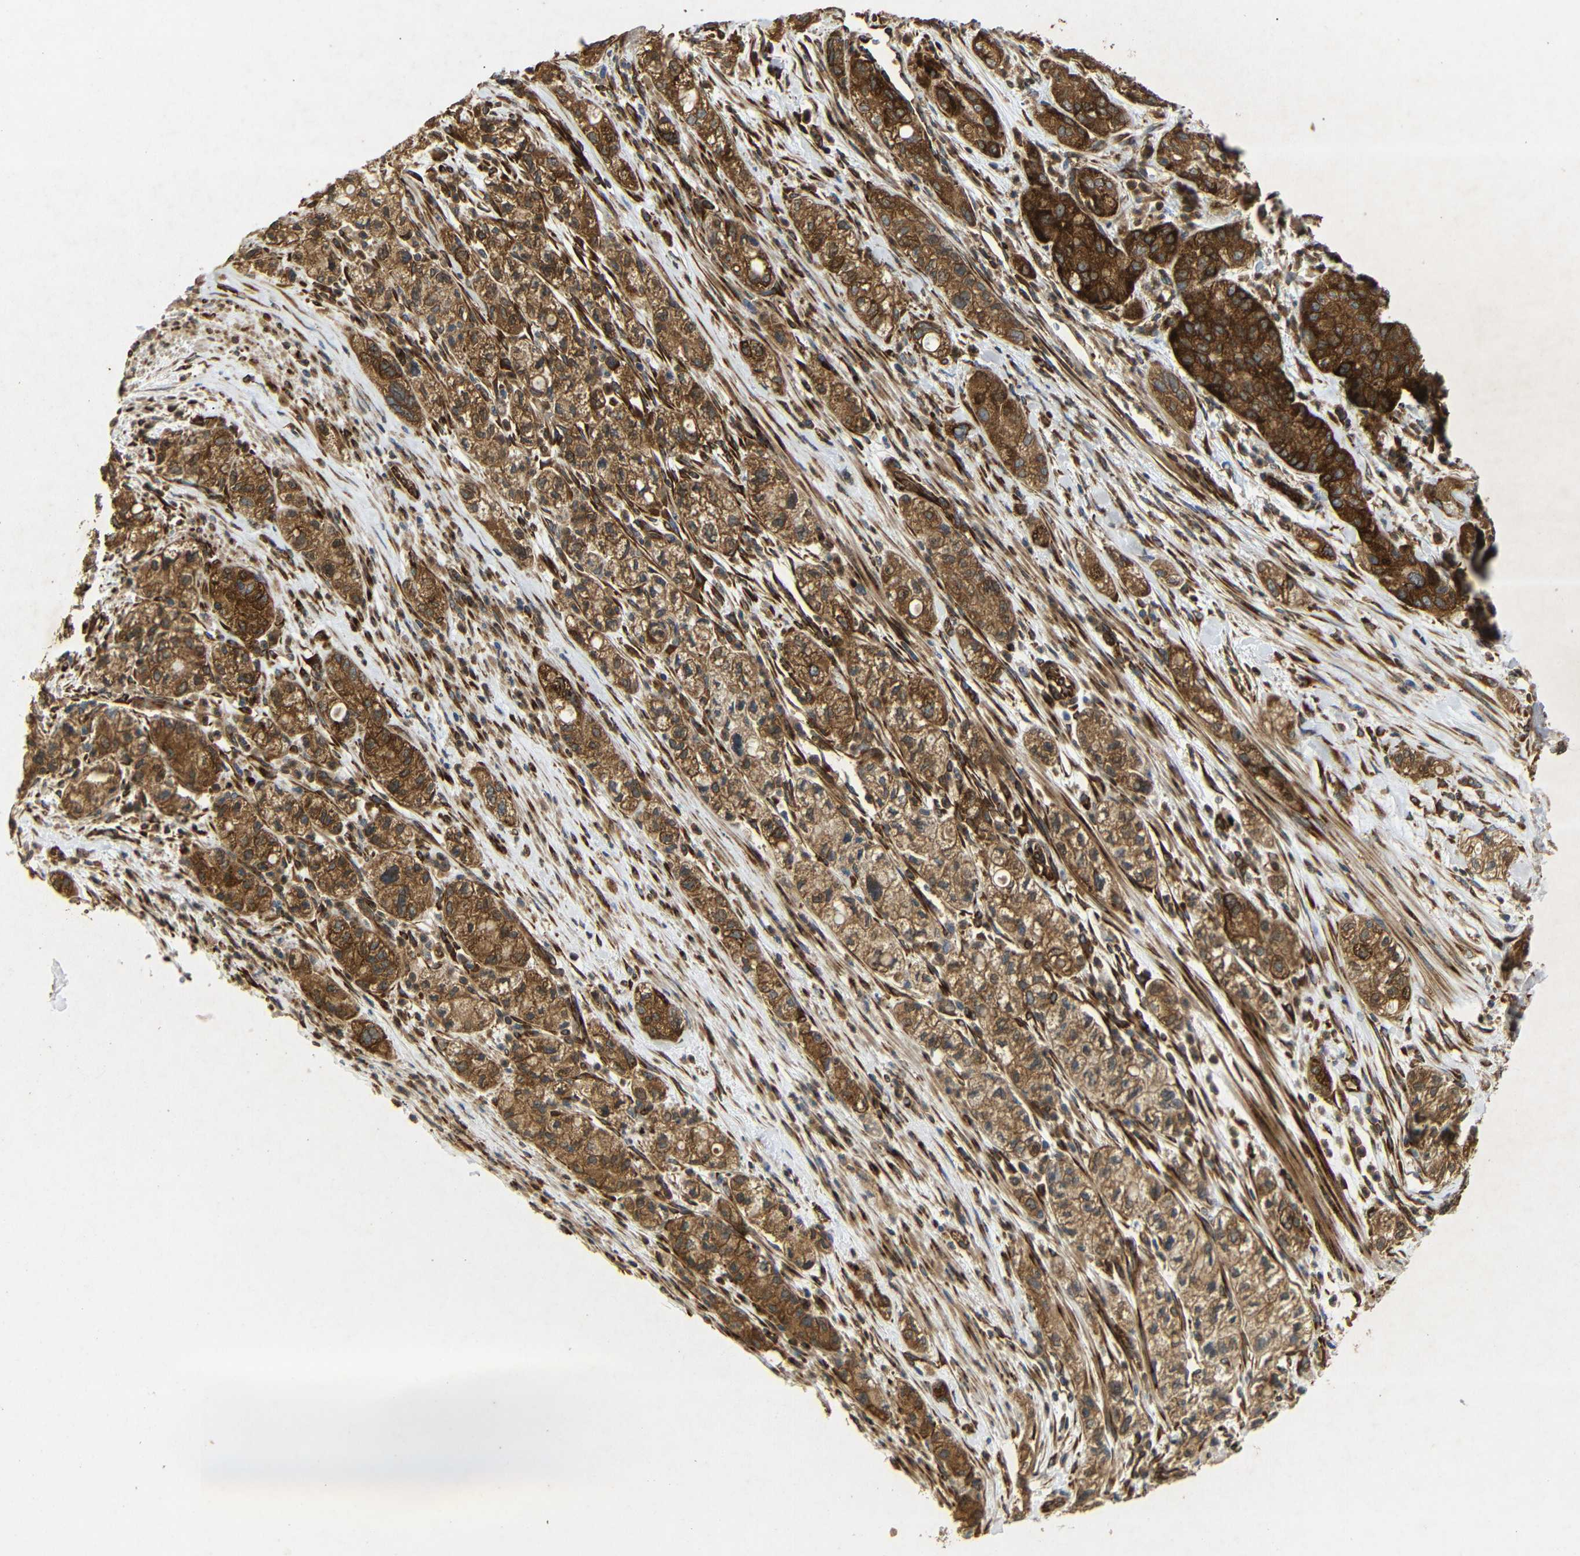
{"staining": {"intensity": "strong", "quantity": ">75%", "location": "cytoplasmic/membranous"}, "tissue": "pancreatic cancer", "cell_type": "Tumor cells", "image_type": "cancer", "snomed": [{"axis": "morphology", "description": "Adenocarcinoma, NOS"}, {"axis": "topography", "description": "Pancreas"}], "caption": "An immunohistochemistry photomicrograph of neoplastic tissue is shown. Protein staining in brown shows strong cytoplasmic/membranous positivity in adenocarcinoma (pancreatic) within tumor cells.", "gene": "BTF3", "patient": {"sex": "female", "age": 78}}